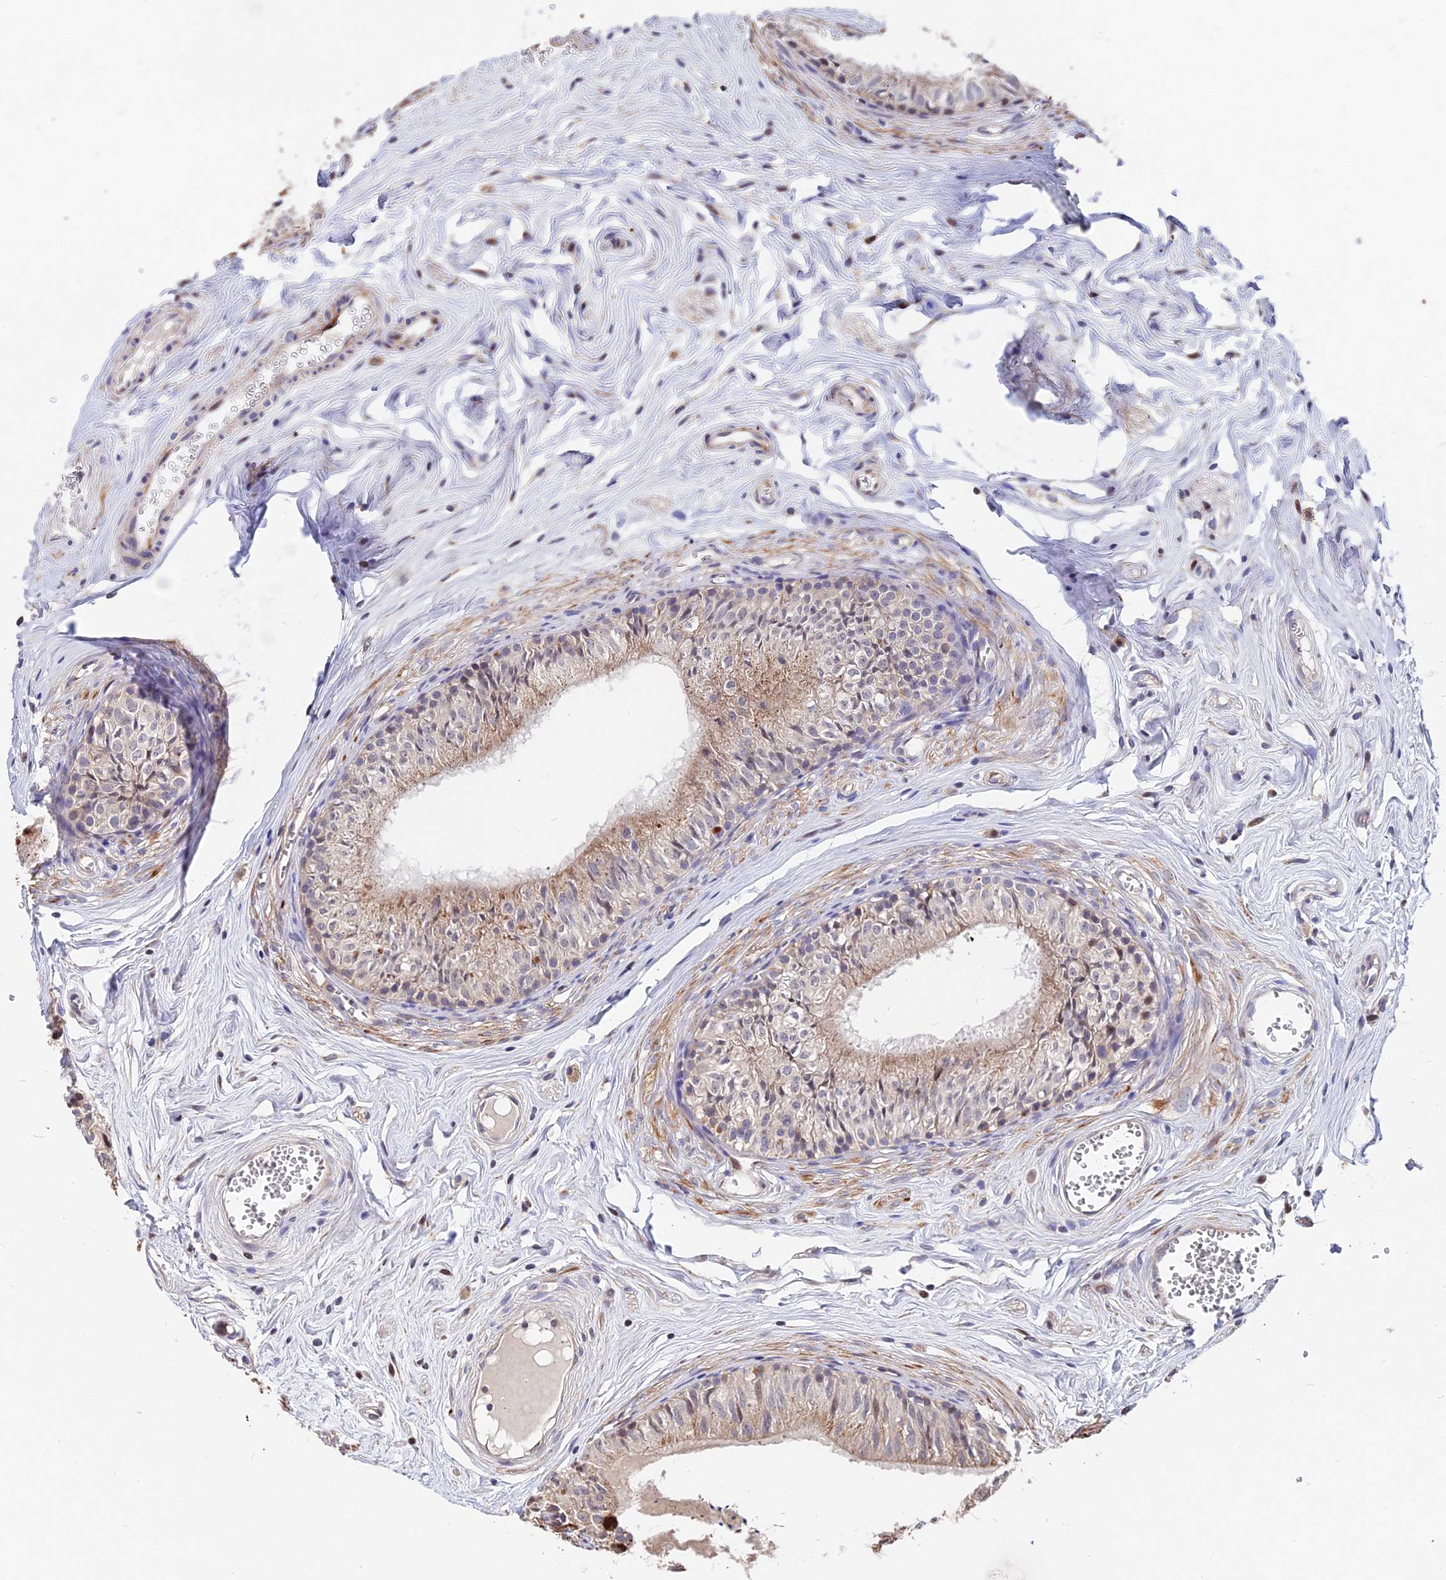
{"staining": {"intensity": "strong", "quantity": "<25%", "location": "cytoplasmic/membranous"}, "tissue": "epididymis", "cell_type": "Glandular cells", "image_type": "normal", "snomed": [{"axis": "morphology", "description": "Normal tissue, NOS"}, {"axis": "topography", "description": "Epididymis"}], "caption": "Immunohistochemistry (IHC) photomicrograph of unremarkable epididymis: human epididymis stained using IHC shows medium levels of strong protein expression localized specifically in the cytoplasmic/membranous of glandular cells, appearing as a cytoplasmic/membranous brown color.", "gene": "ACTR5", "patient": {"sex": "male", "age": 36}}